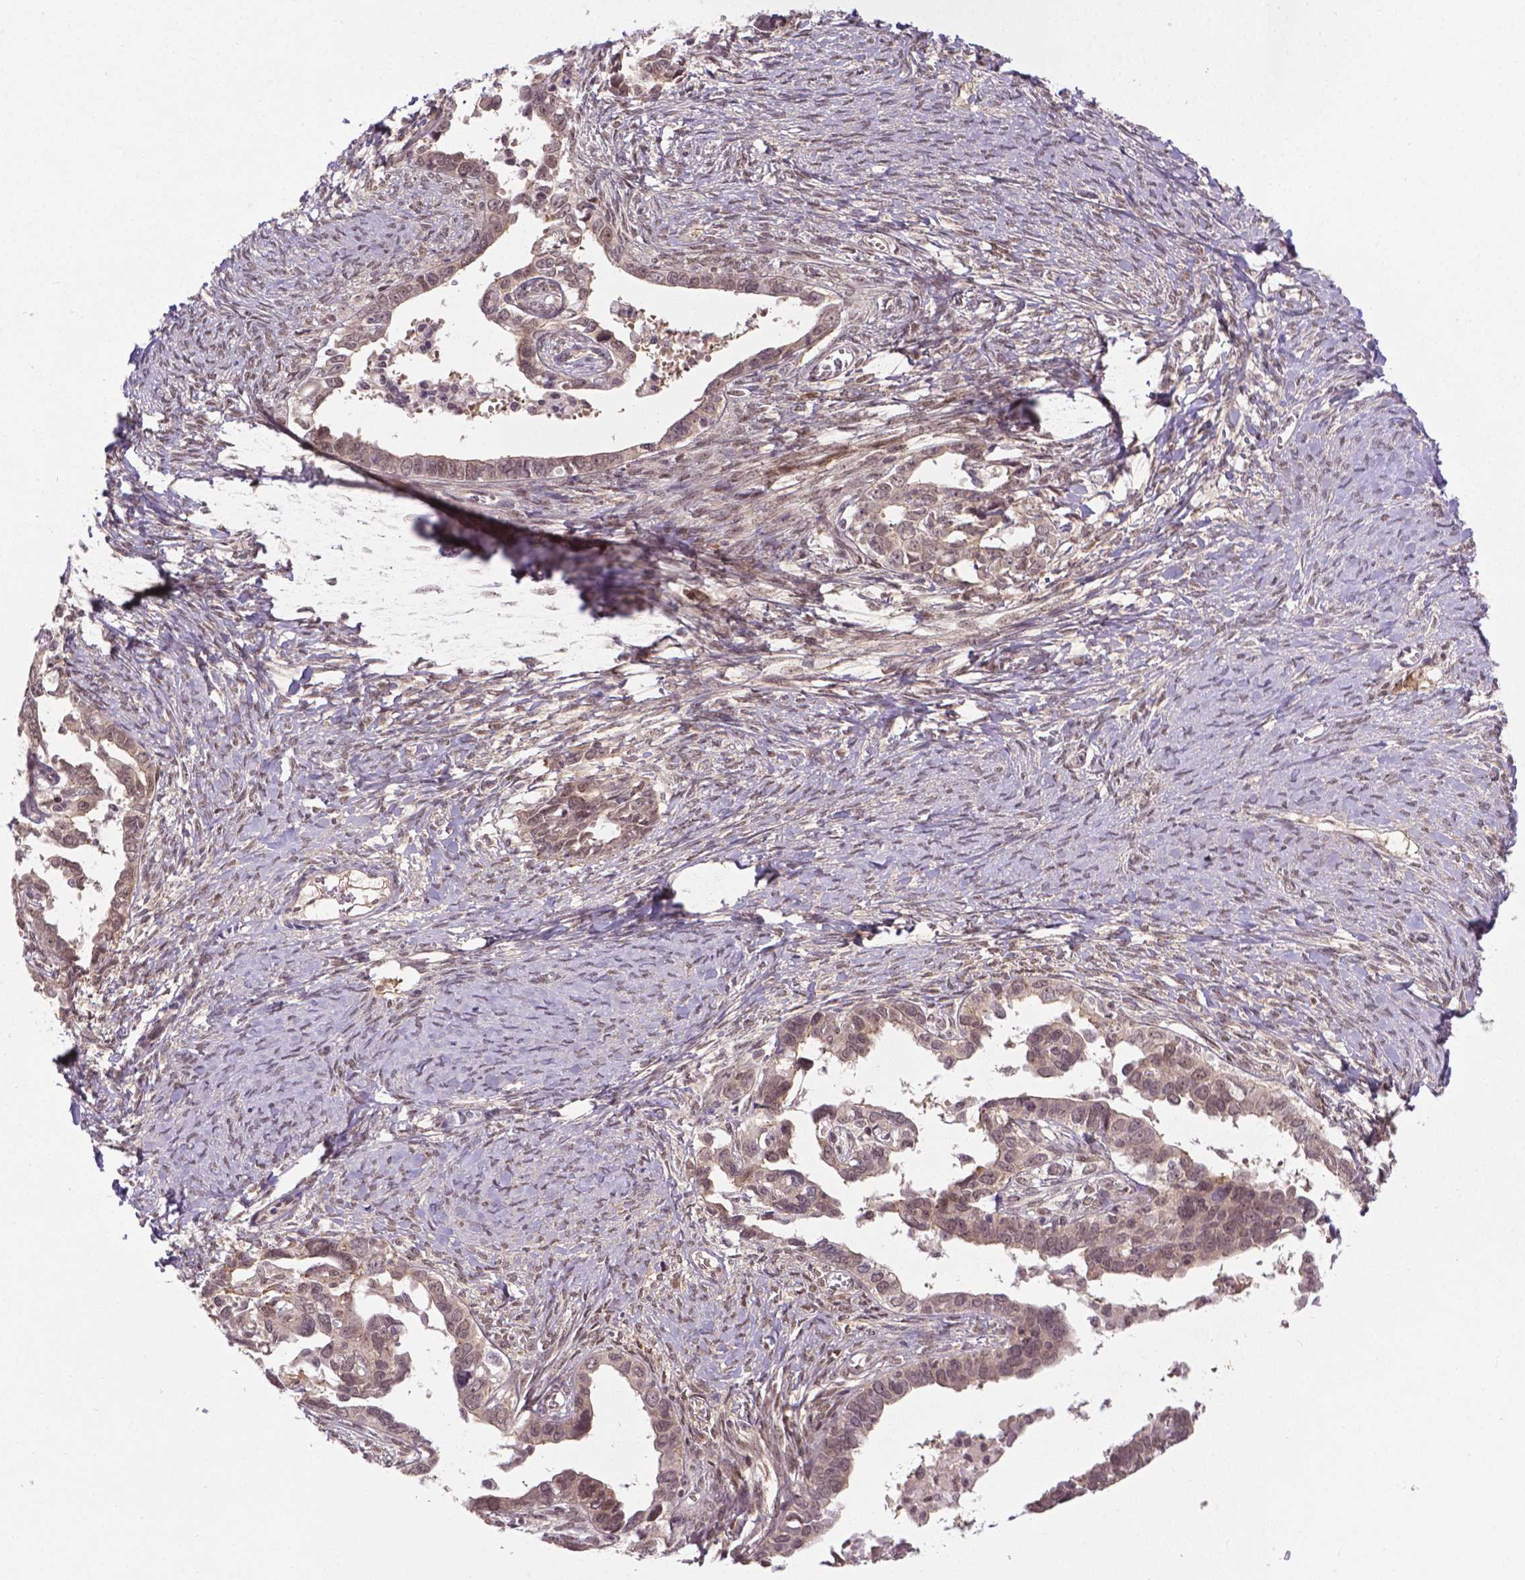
{"staining": {"intensity": "weak", "quantity": ">75%", "location": "nuclear"}, "tissue": "ovarian cancer", "cell_type": "Tumor cells", "image_type": "cancer", "snomed": [{"axis": "morphology", "description": "Cystadenocarcinoma, serous, NOS"}, {"axis": "topography", "description": "Ovary"}], "caption": "Weak nuclear positivity for a protein is identified in about >75% of tumor cells of ovarian cancer using immunohistochemistry (IHC).", "gene": "ANKRD54", "patient": {"sex": "female", "age": 69}}